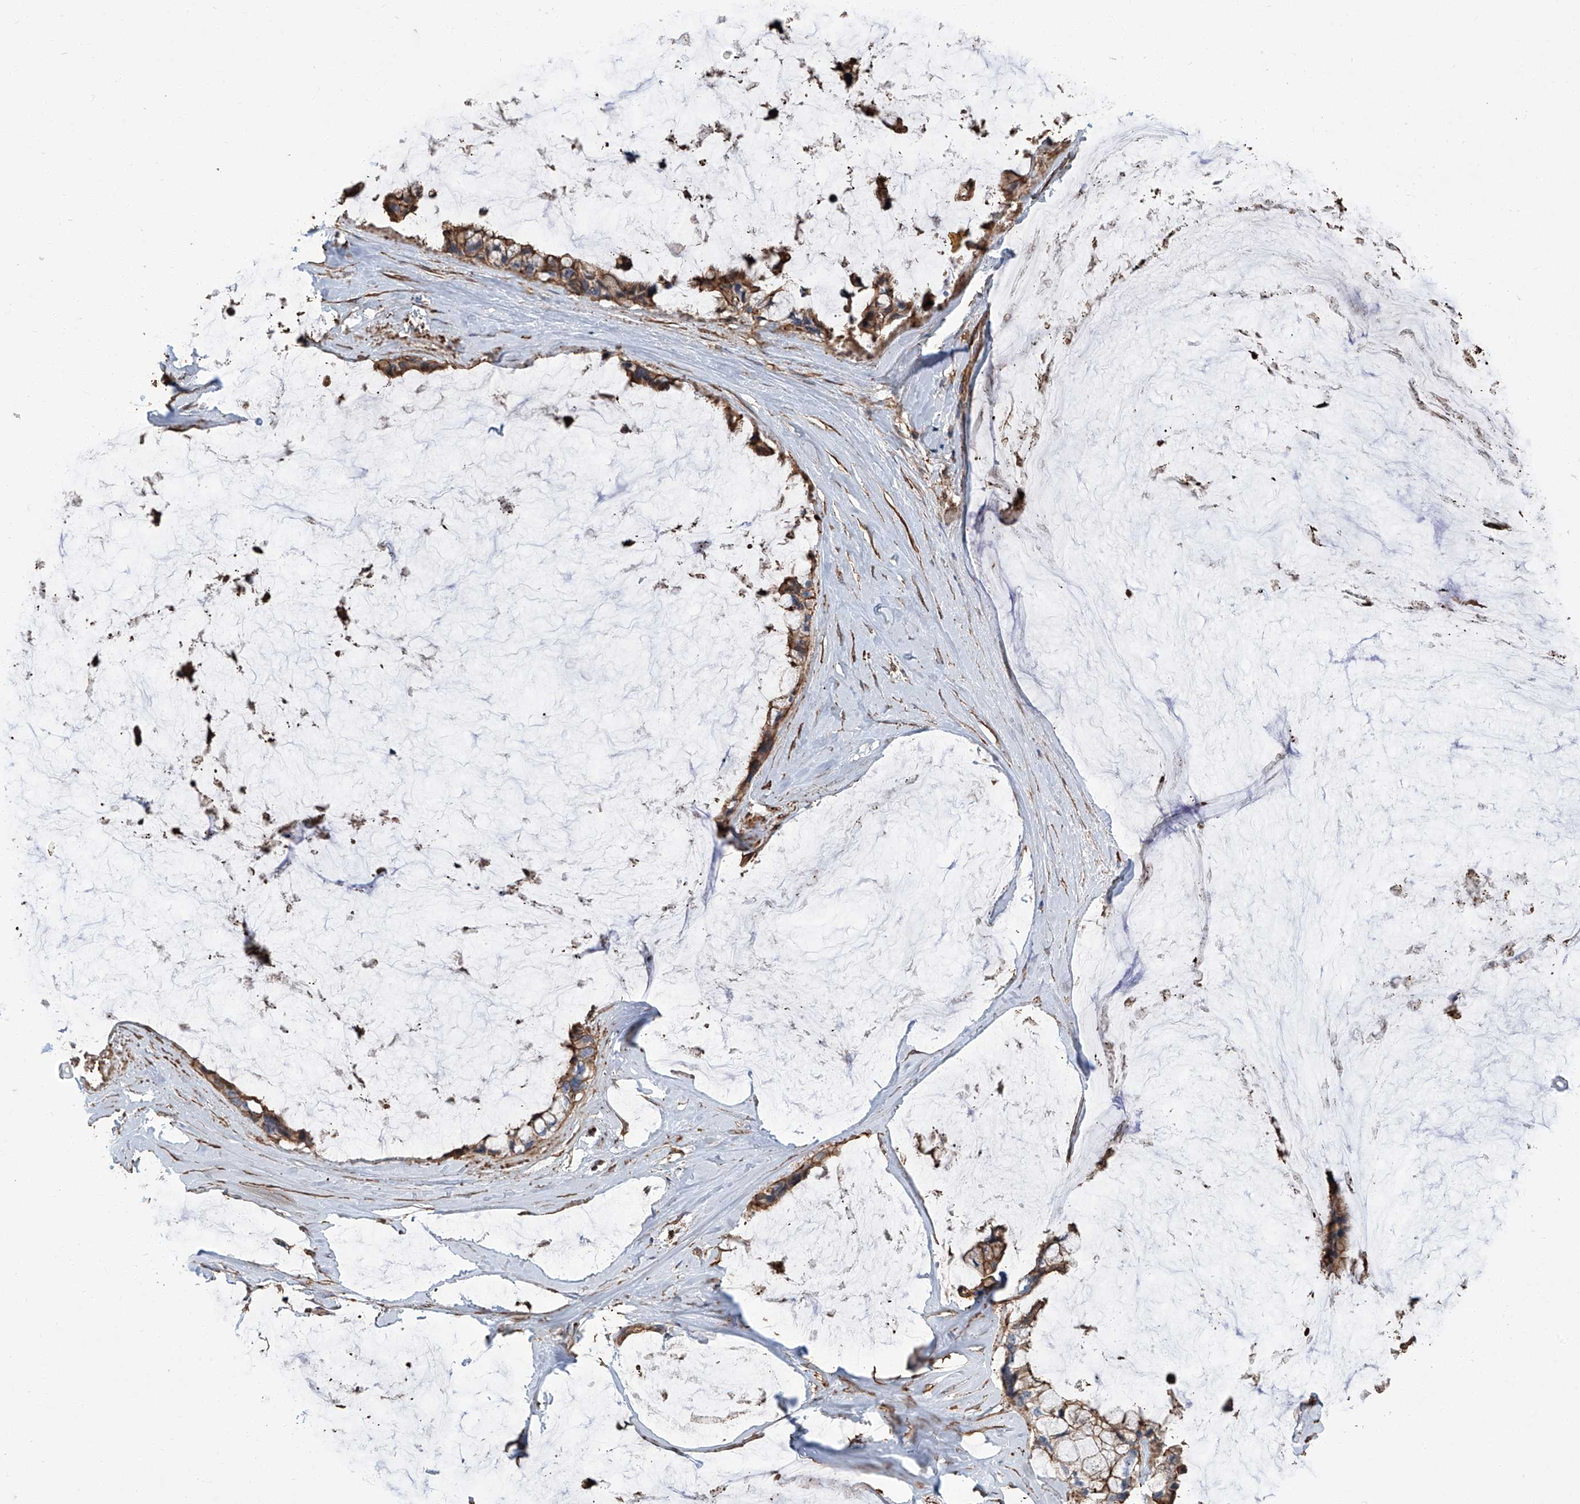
{"staining": {"intensity": "moderate", "quantity": "25%-75%", "location": "cytoplasmic/membranous"}, "tissue": "ovarian cancer", "cell_type": "Tumor cells", "image_type": "cancer", "snomed": [{"axis": "morphology", "description": "Cystadenocarcinoma, mucinous, NOS"}, {"axis": "topography", "description": "Ovary"}], "caption": "Protein expression analysis of human ovarian mucinous cystadenocarcinoma reveals moderate cytoplasmic/membranous positivity in about 25%-75% of tumor cells.", "gene": "PIEZO2", "patient": {"sex": "female", "age": 39}}